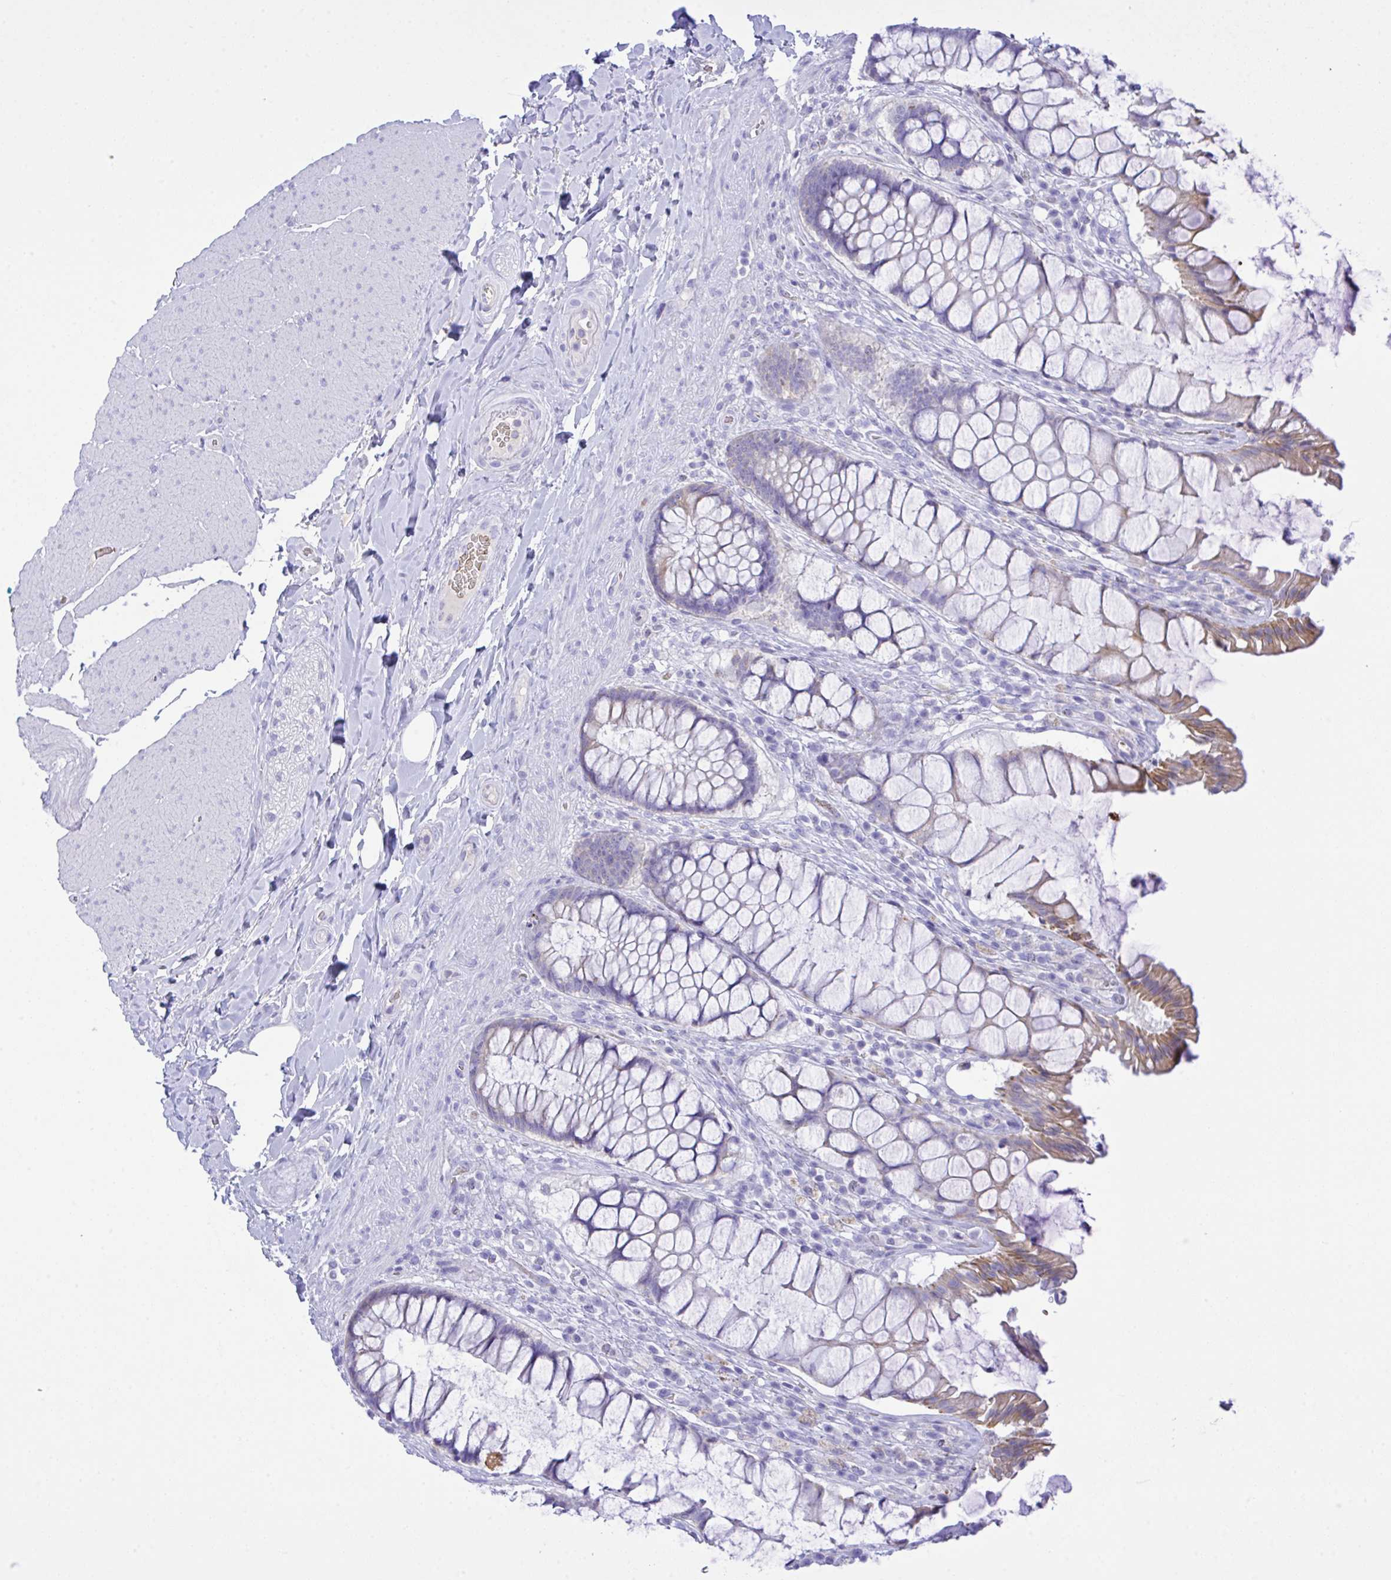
{"staining": {"intensity": "moderate", "quantity": "<25%", "location": "cytoplasmic/membranous"}, "tissue": "rectum", "cell_type": "Glandular cells", "image_type": "normal", "snomed": [{"axis": "morphology", "description": "Normal tissue, NOS"}, {"axis": "topography", "description": "Rectum"}], "caption": "Rectum stained with immunohistochemistry (IHC) shows moderate cytoplasmic/membranous staining in about <25% of glandular cells. The protein is stained brown, and the nuclei are stained in blue (DAB (3,3'-diaminobenzidine) IHC with brightfield microscopy, high magnification).", "gene": "ZNF221", "patient": {"sex": "female", "age": 58}}